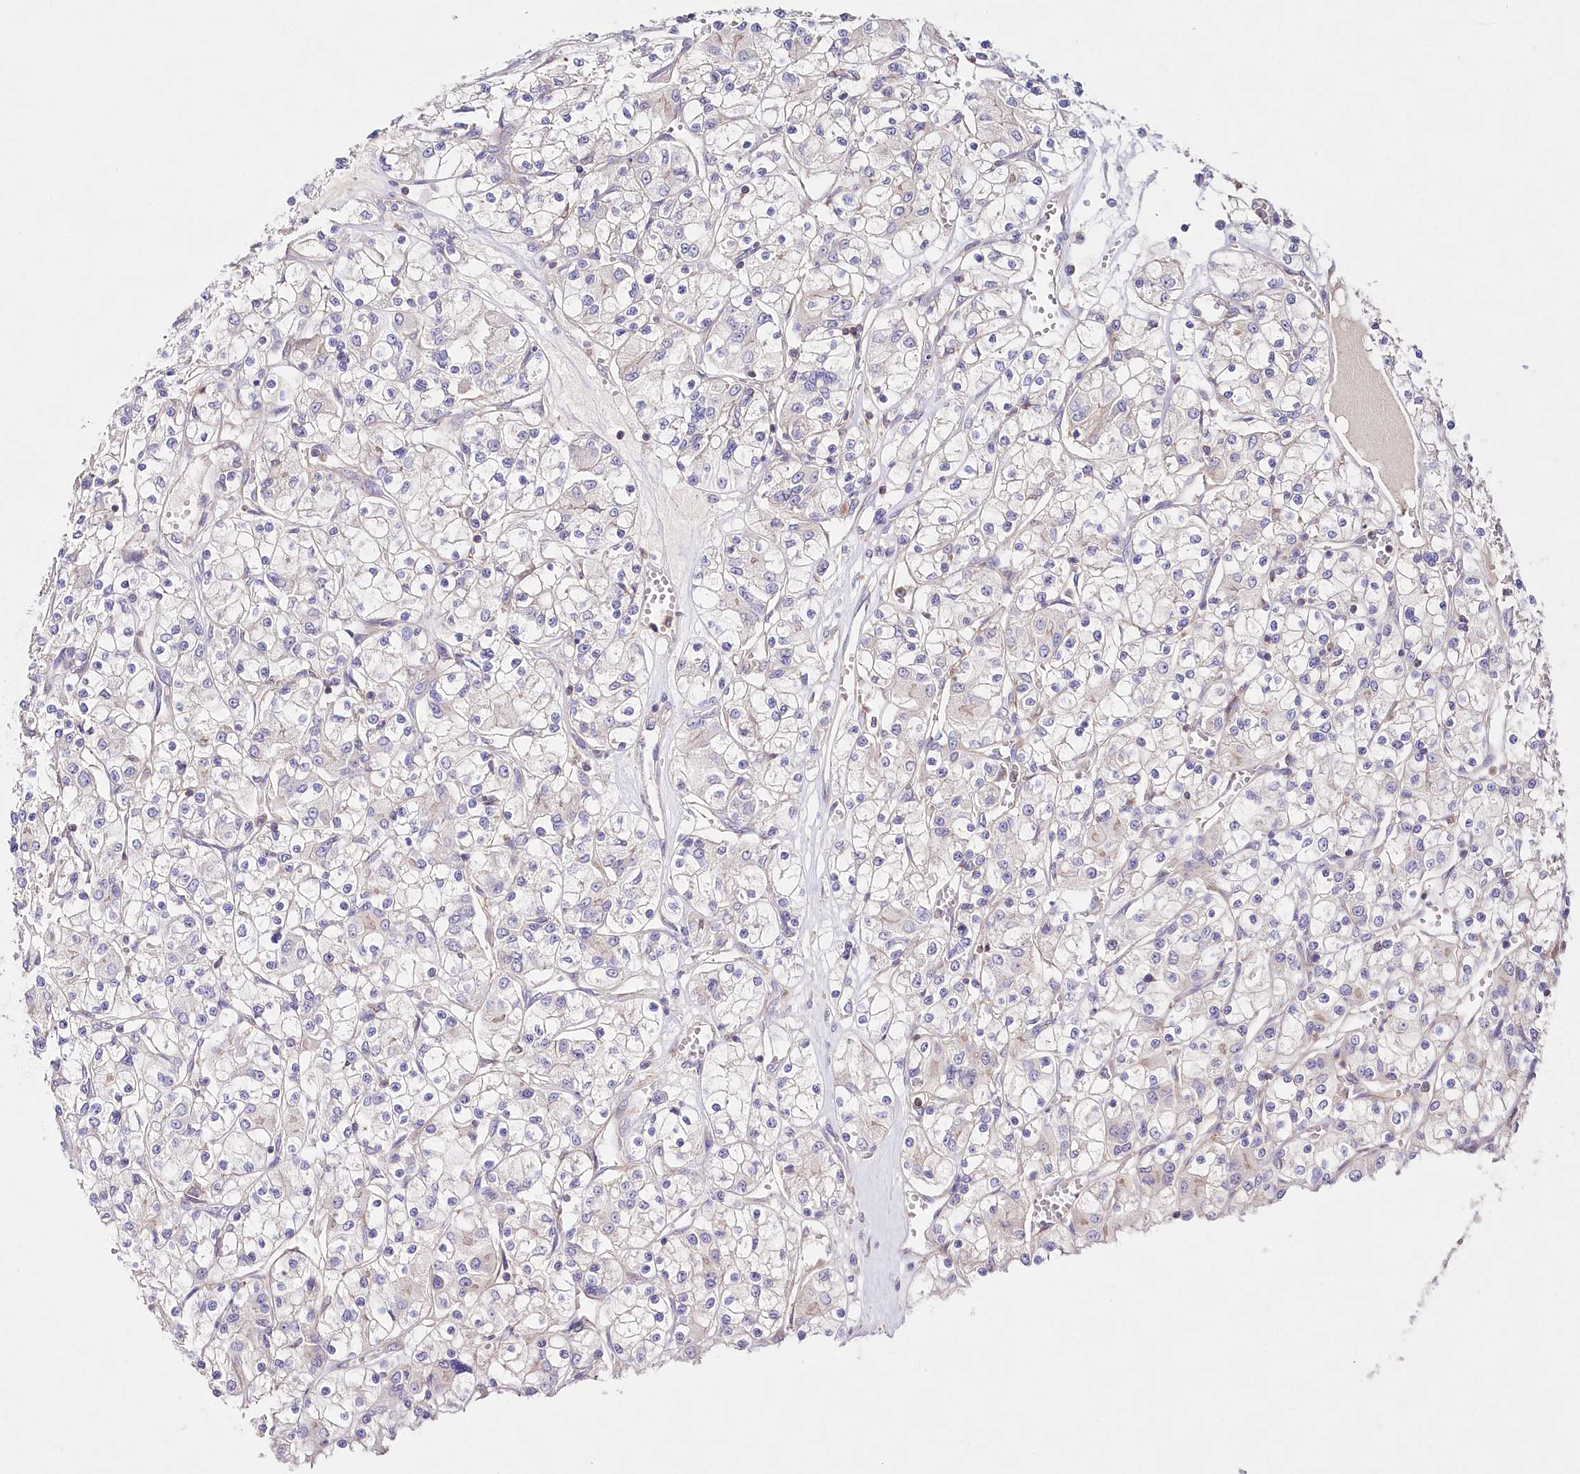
{"staining": {"intensity": "negative", "quantity": "none", "location": "none"}, "tissue": "renal cancer", "cell_type": "Tumor cells", "image_type": "cancer", "snomed": [{"axis": "morphology", "description": "Adenocarcinoma, NOS"}, {"axis": "topography", "description": "Kidney"}], "caption": "A histopathology image of renal adenocarcinoma stained for a protein shows no brown staining in tumor cells. (Immunohistochemistry, brightfield microscopy, high magnification).", "gene": "ABRAXAS2", "patient": {"sex": "female", "age": 59}}